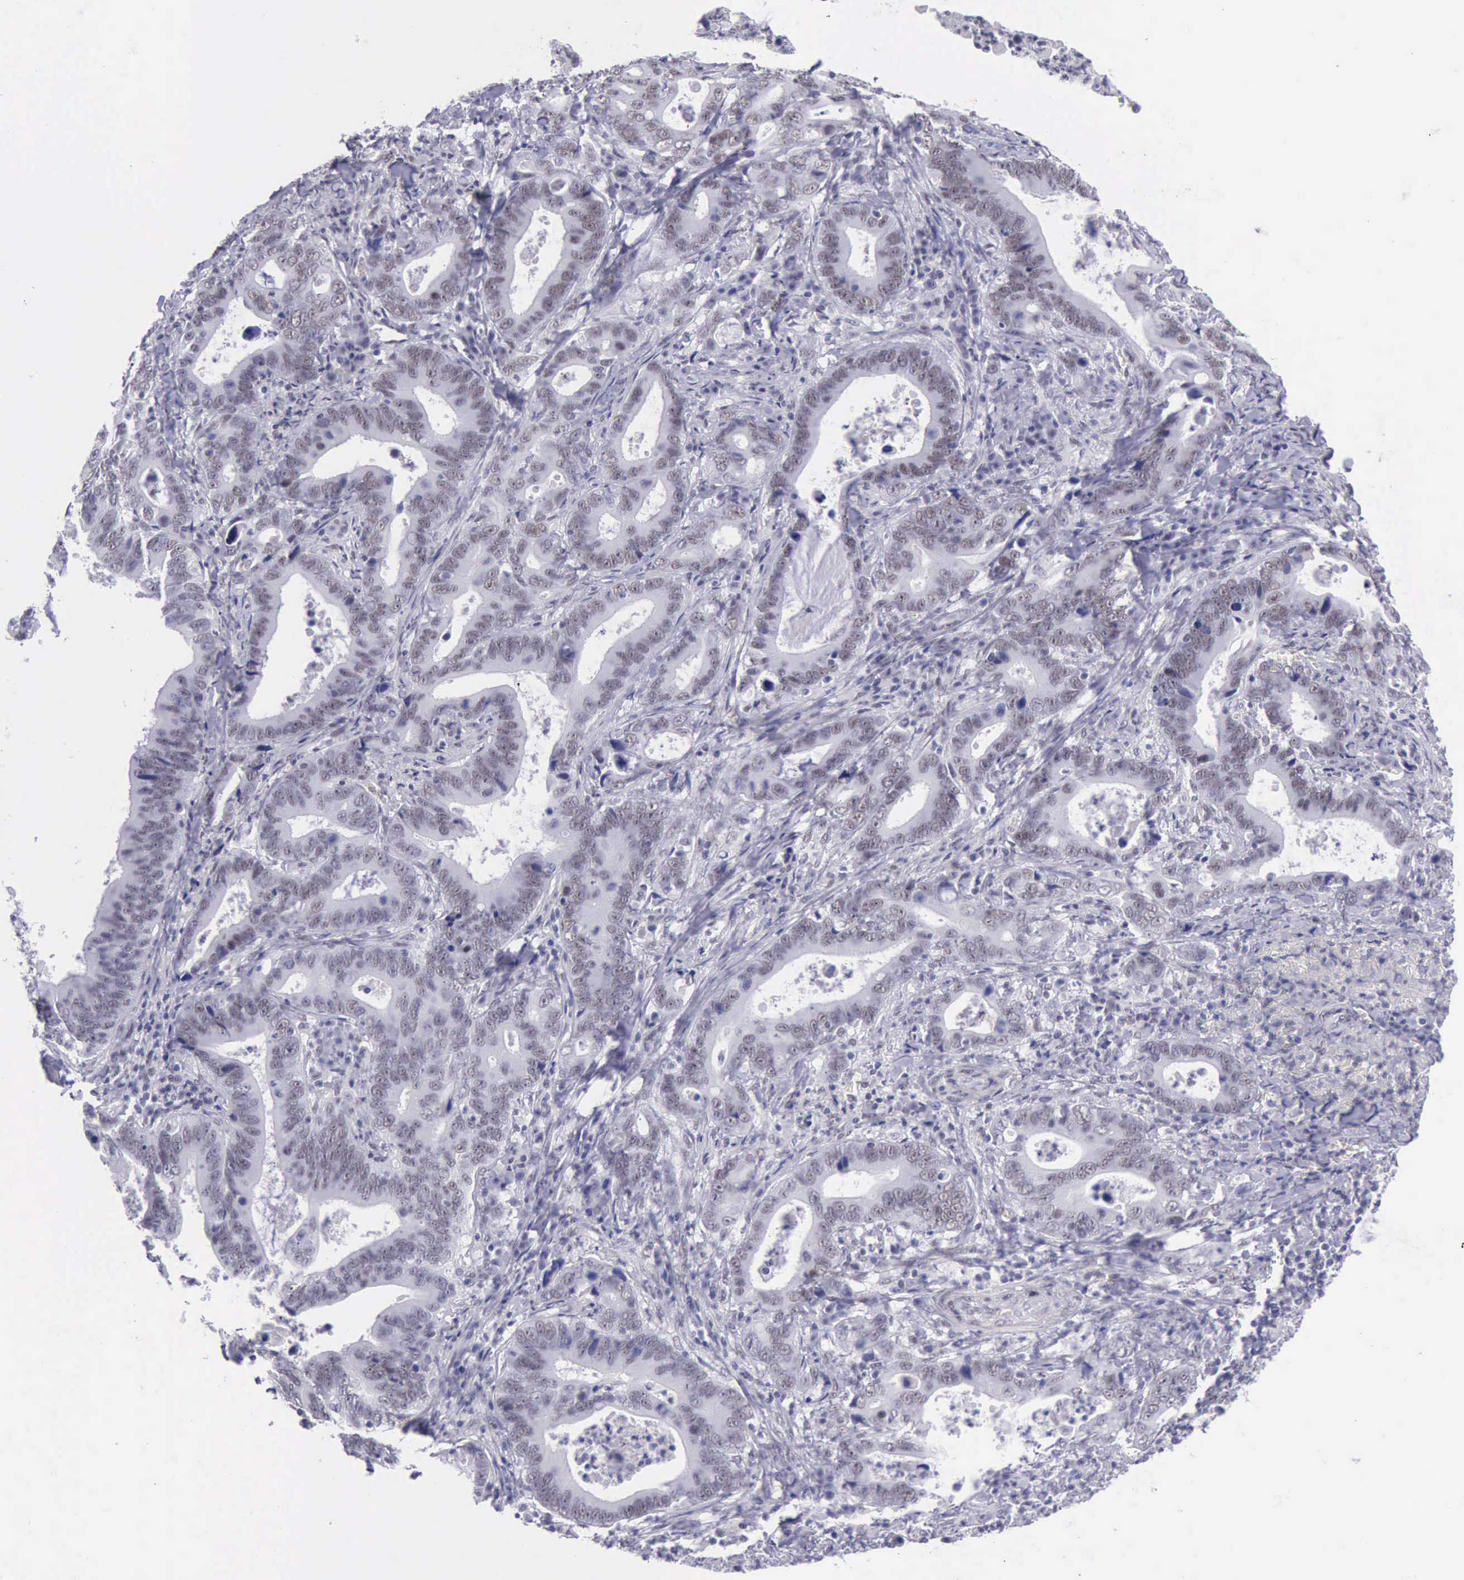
{"staining": {"intensity": "weak", "quantity": "25%-75%", "location": "nuclear"}, "tissue": "stomach cancer", "cell_type": "Tumor cells", "image_type": "cancer", "snomed": [{"axis": "morphology", "description": "Adenocarcinoma, NOS"}, {"axis": "topography", "description": "Stomach, upper"}], "caption": "Immunohistochemical staining of stomach cancer reveals low levels of weak nuclear protein staining in approximately 25%-75% of tumor cells.", "gene": "EP300", "patient": {"sex": "male", "age": 63}}